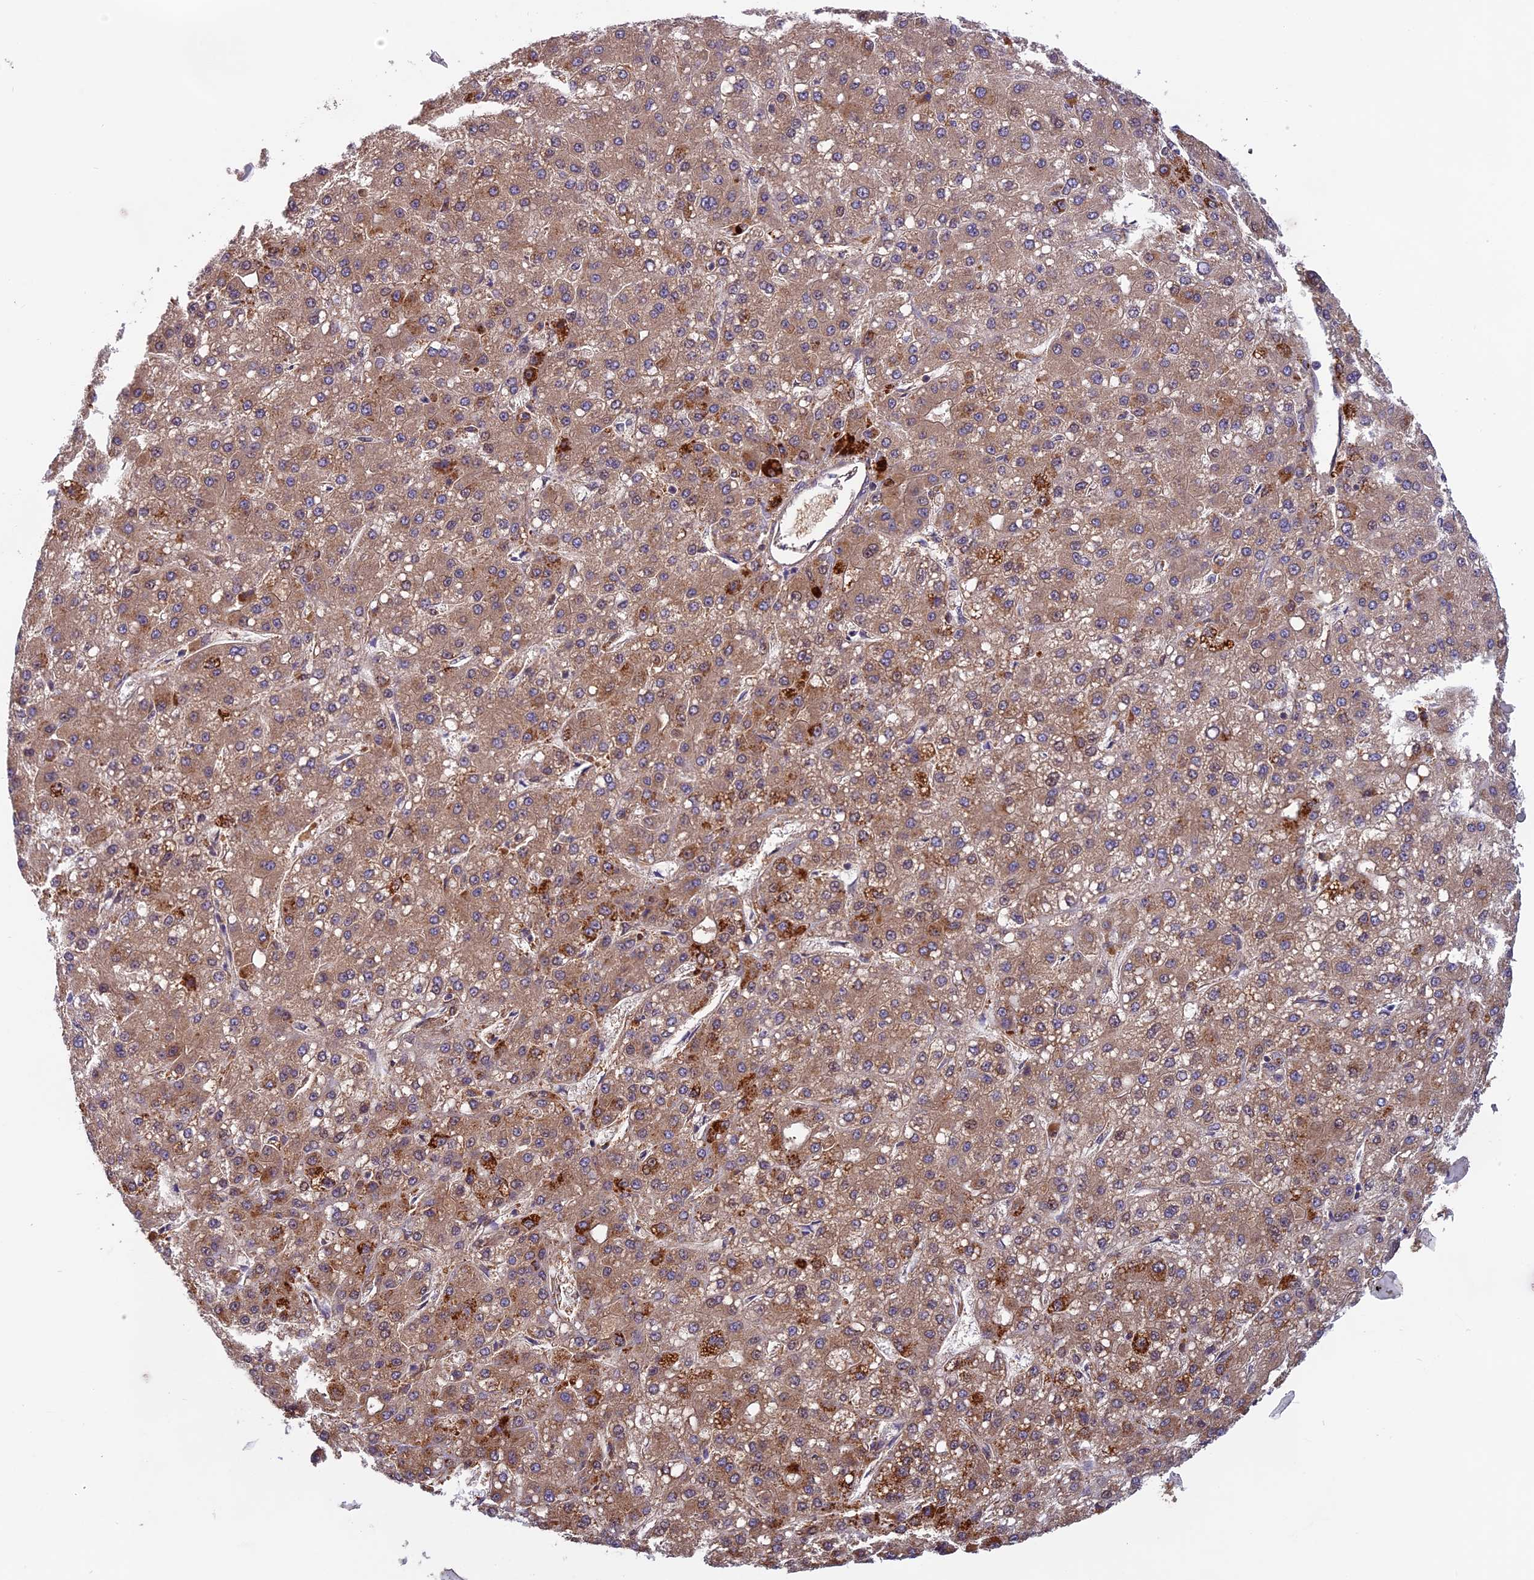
{"staining": {"intensity": "moderate", "quantity": ">75%", "location": "cytoplasmic/membranous"}, "tissue": "liver cancer", "cell_type": "Tumor cells", "image_type": "cancer", "snomed": [{"axis": "morphology", "description": "Carcinoma, Hepatocellular, NOS"}, {"axis": "topography", "description": "Liver"}], "caption": "Liver hepatocellular carcinoma tissue displays moderate cytoplasmic/membranous expression in about >75% of tumor cells", "gene": "SEMA7A", "patient": {"sex": "male", "age": 67}}